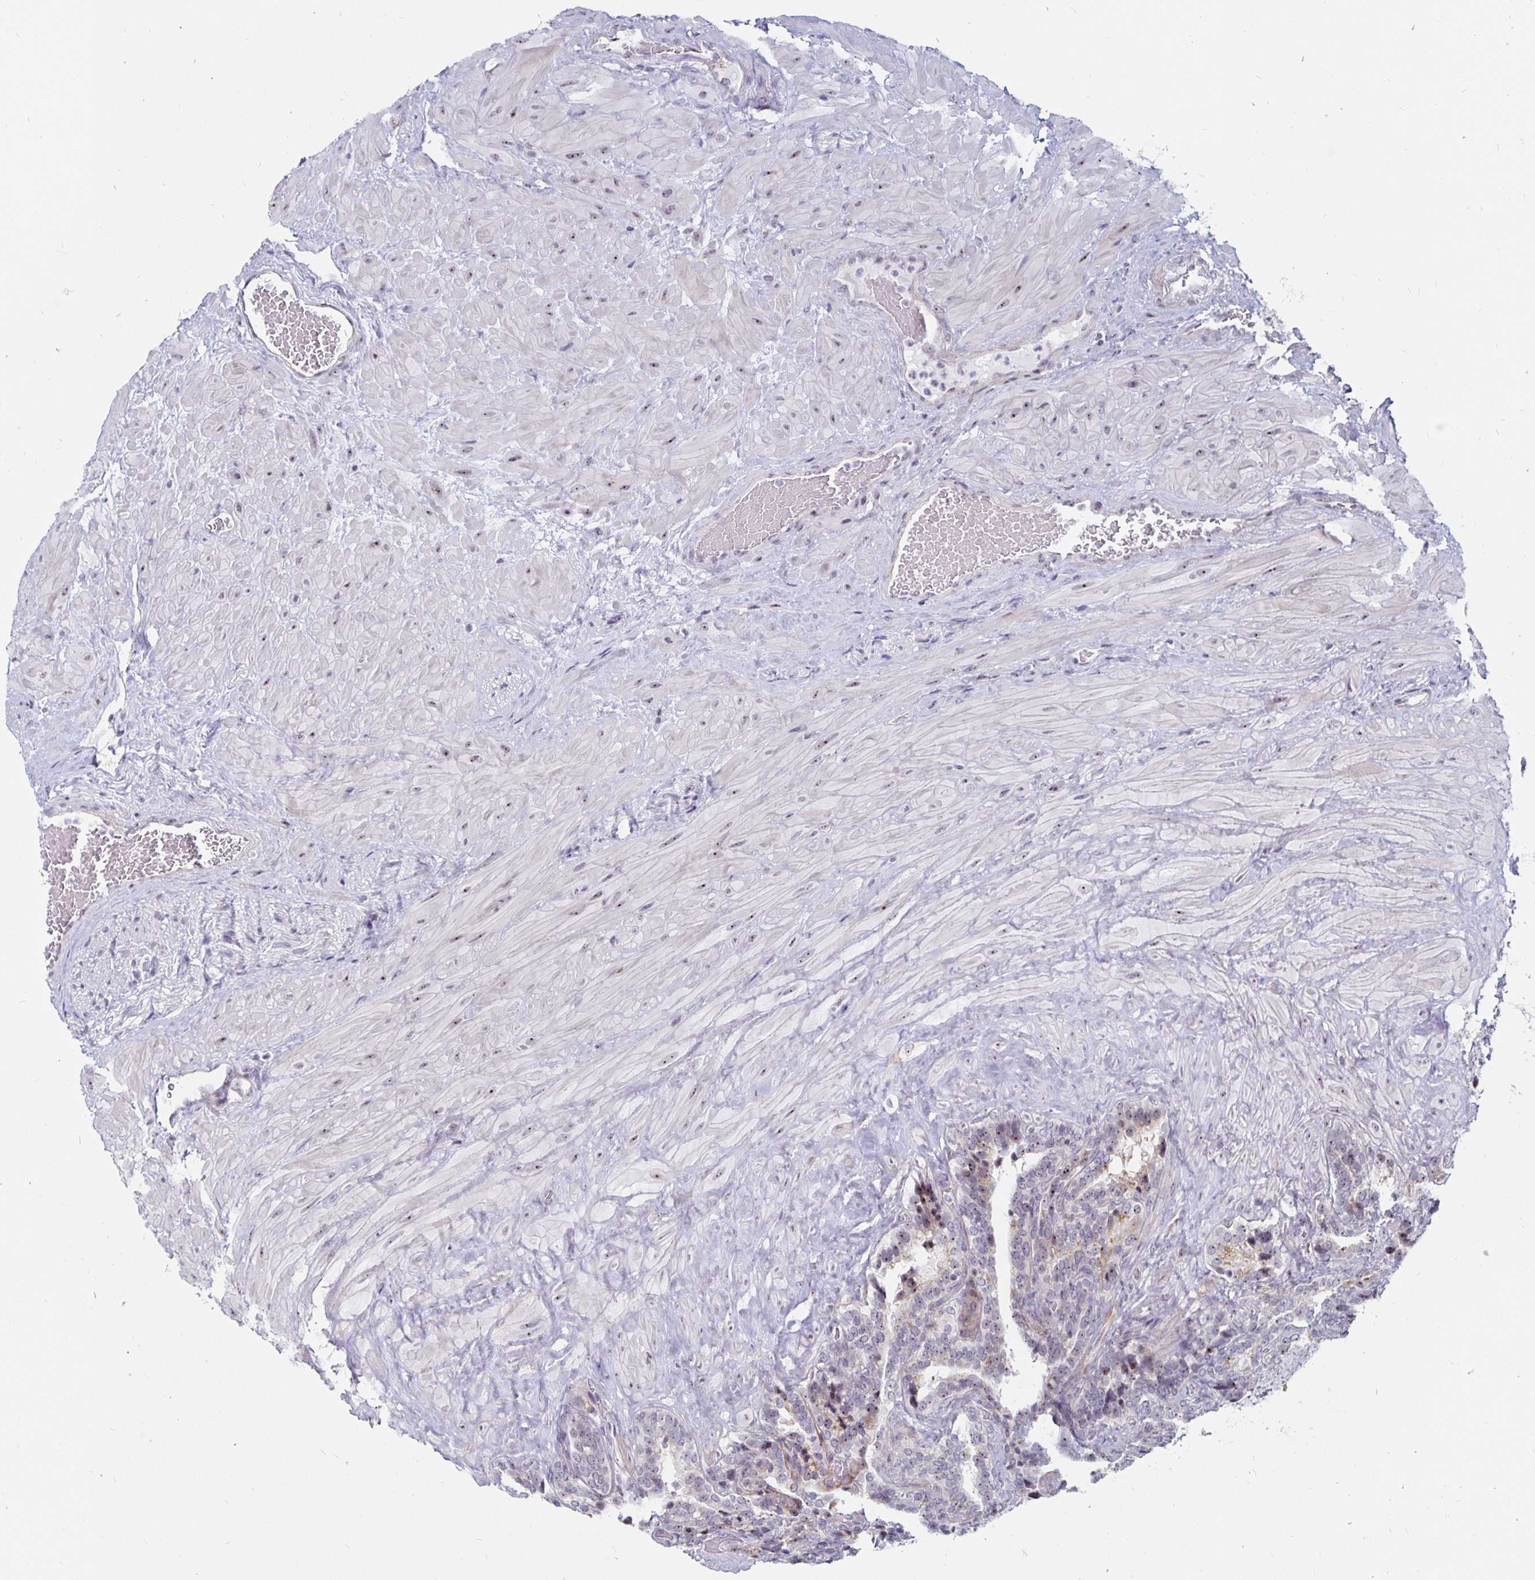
{"staining": {"intensity": "weak", "quantity": "25%-75%", "location": "nuclear"}, "tissue": "seminal vesicle", "cell_type": "Glandular cells", "image_type": "normal", "snomed": [{"axis": "morphology", "description": "Normal tissue, NOS"}, {"axis": "topography", "description": "Seminal veicle"}], "caption": "DAB (3,3'-diaminobenzidine) immunohistochemical staining of normal seminal vesicle displays weak nuclear protein staining in about 25%-75% of glandular cells.", "gene": "NUP85", "patient": {"sex": "male", "age": 60}}